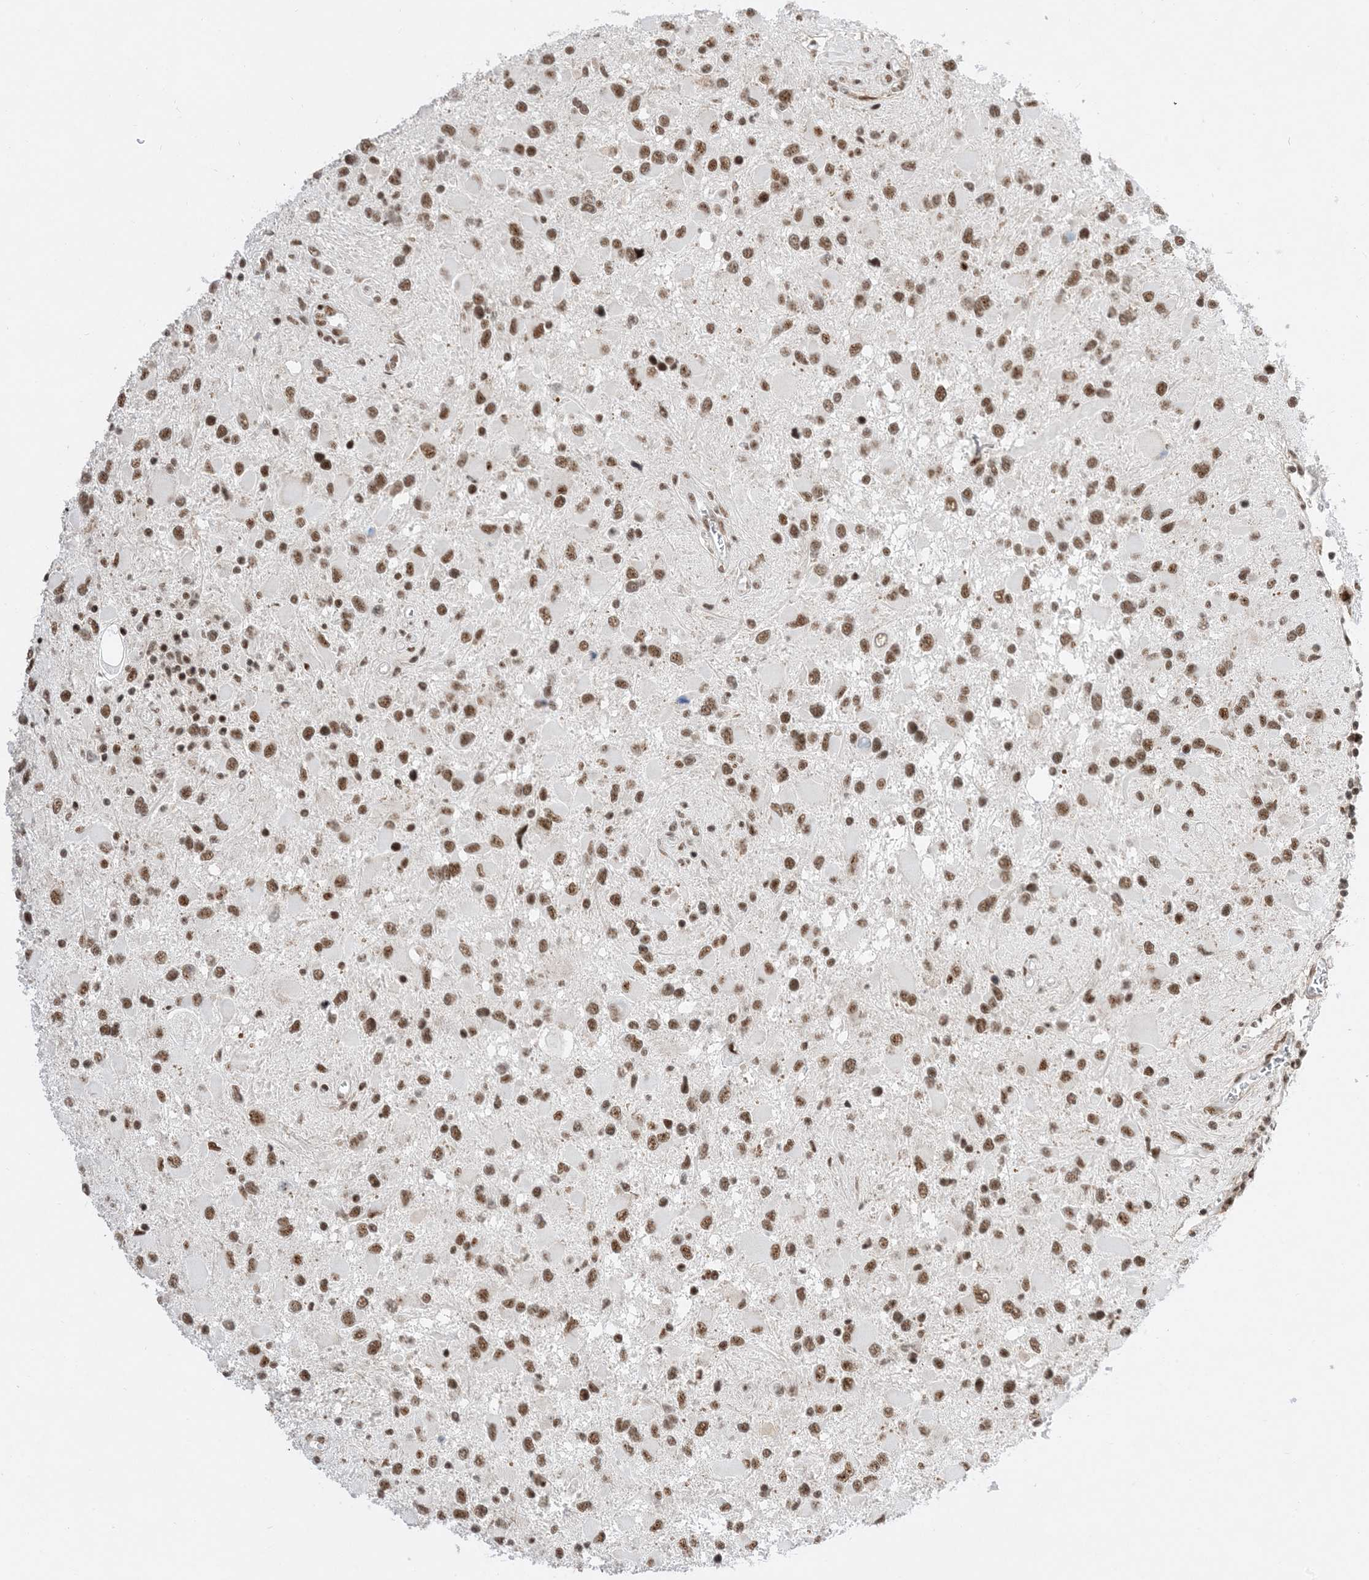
{"staining": {"intensity": "moderate", "quantity": ">75%", "location": "nuclear"}, "tissue": "glioma", "cell_type": "Tumor cells", "image_type": "cancer", "snomed": [{"axis": "morphology", "description": "Glioma, malignant, High grade"}, {"axis": "topography", "description": "Brain"}], "caption": "Malignant glioma (high-grade) stained with immunohistochemistry (IHC) displays moderate nuclear staining in approximately >75% of tumor cells. The protein of interest is stained brown, and the nuclei are stained in blue (DAB IHC with brightfield microscopy, high magnification).", "gene": "SF3A3", "patient": {"sex": "male", "age": 53}}